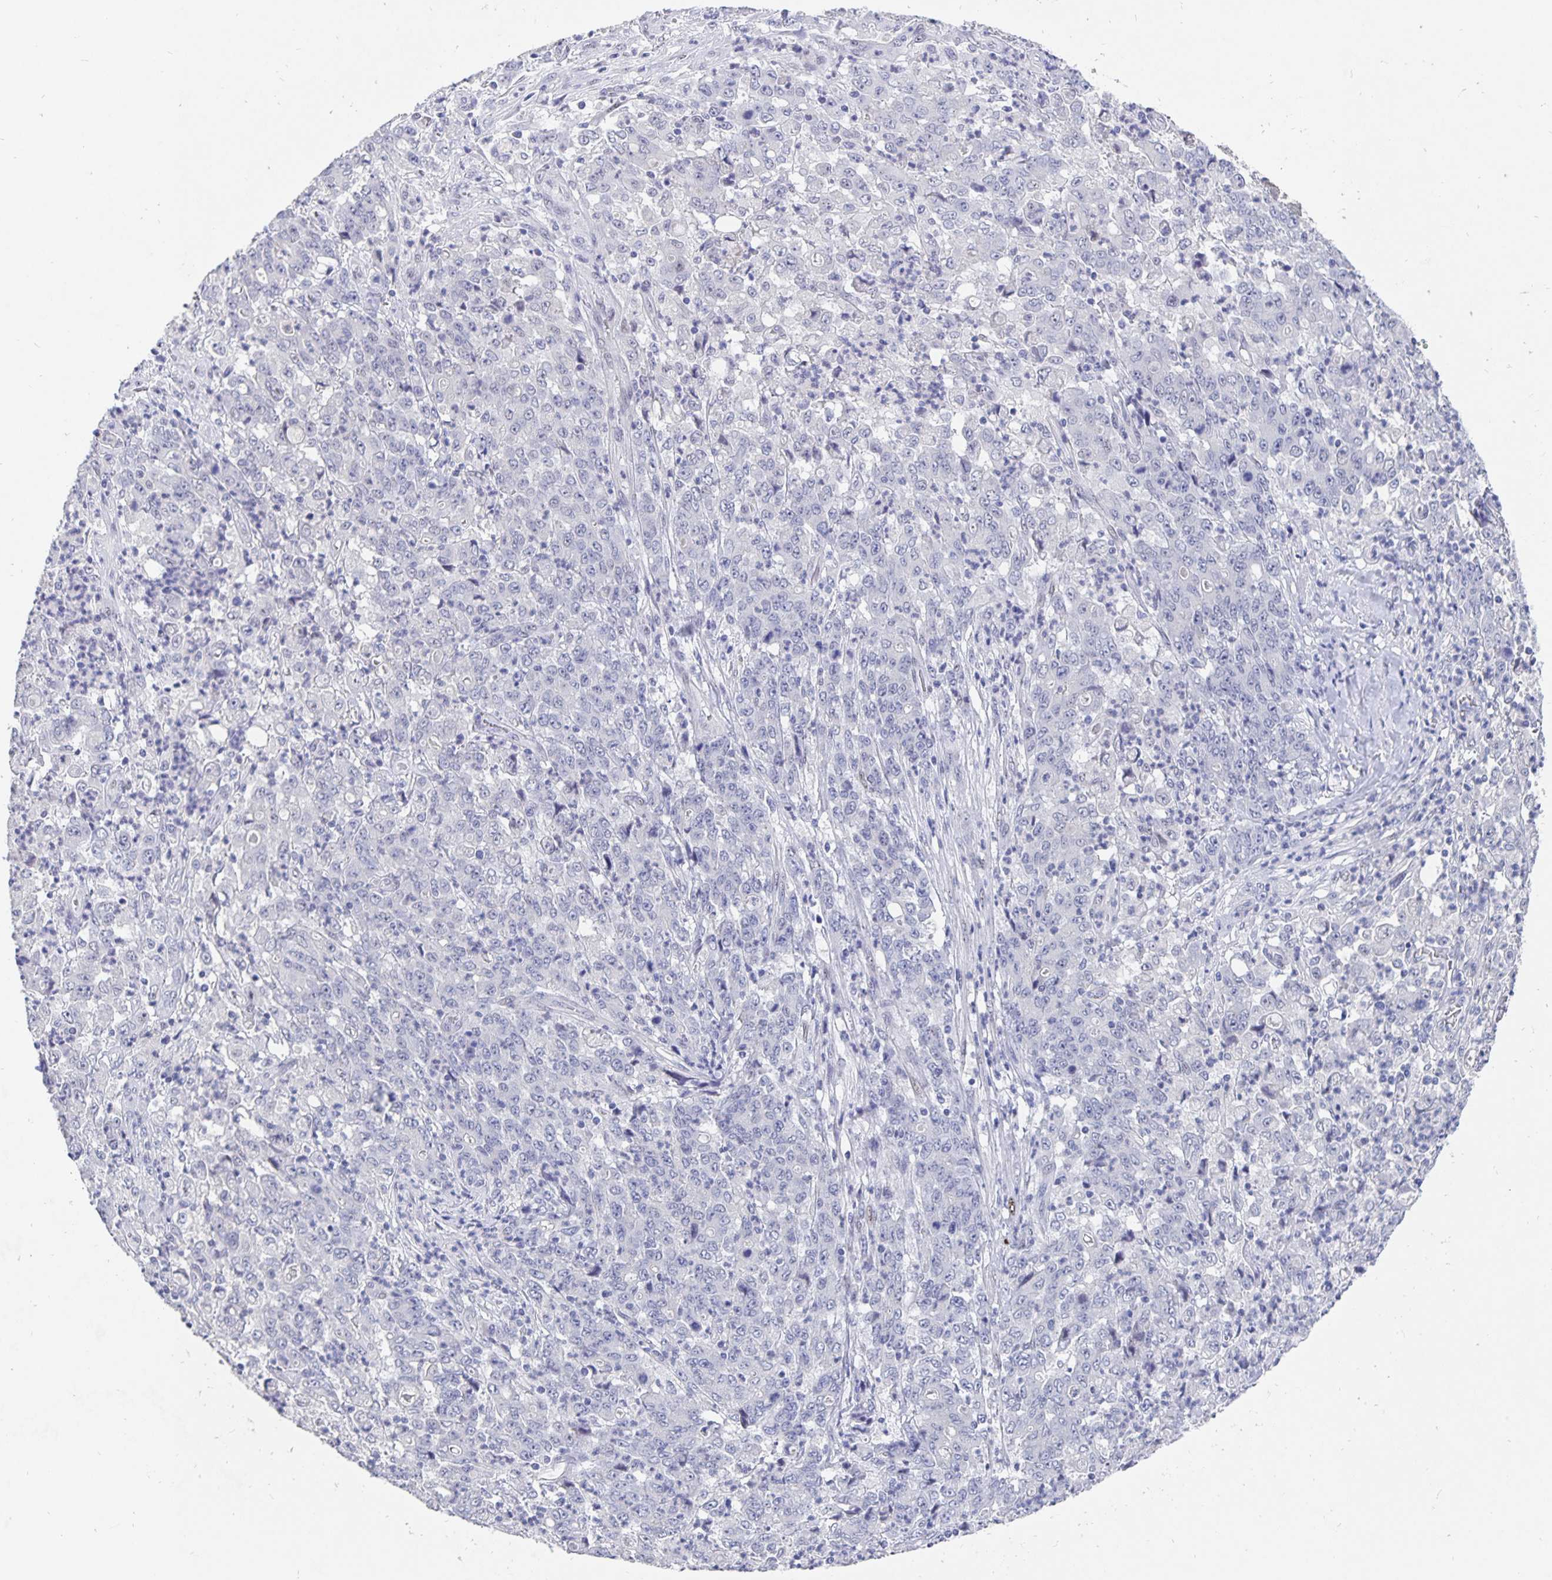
{"staining": {"intensity": "negative", "quantity": "none", "location": "none"}, "tissue": "stomach cancer", "cell_type": "Tumor cells", "image_type": "cancer", "snomed": [{"axis": "morphology", "description": "Adenocarcinoma, NOS"}, {"axis": "topography", "description": "Stomach, lower"}], "caption": "Histopathology image shows no significant protein staining in tumor cells of stomach cancer (adenocarcinoma).", "gene": "SMOC1", "patient": {"sex": "female", "age": 71}}